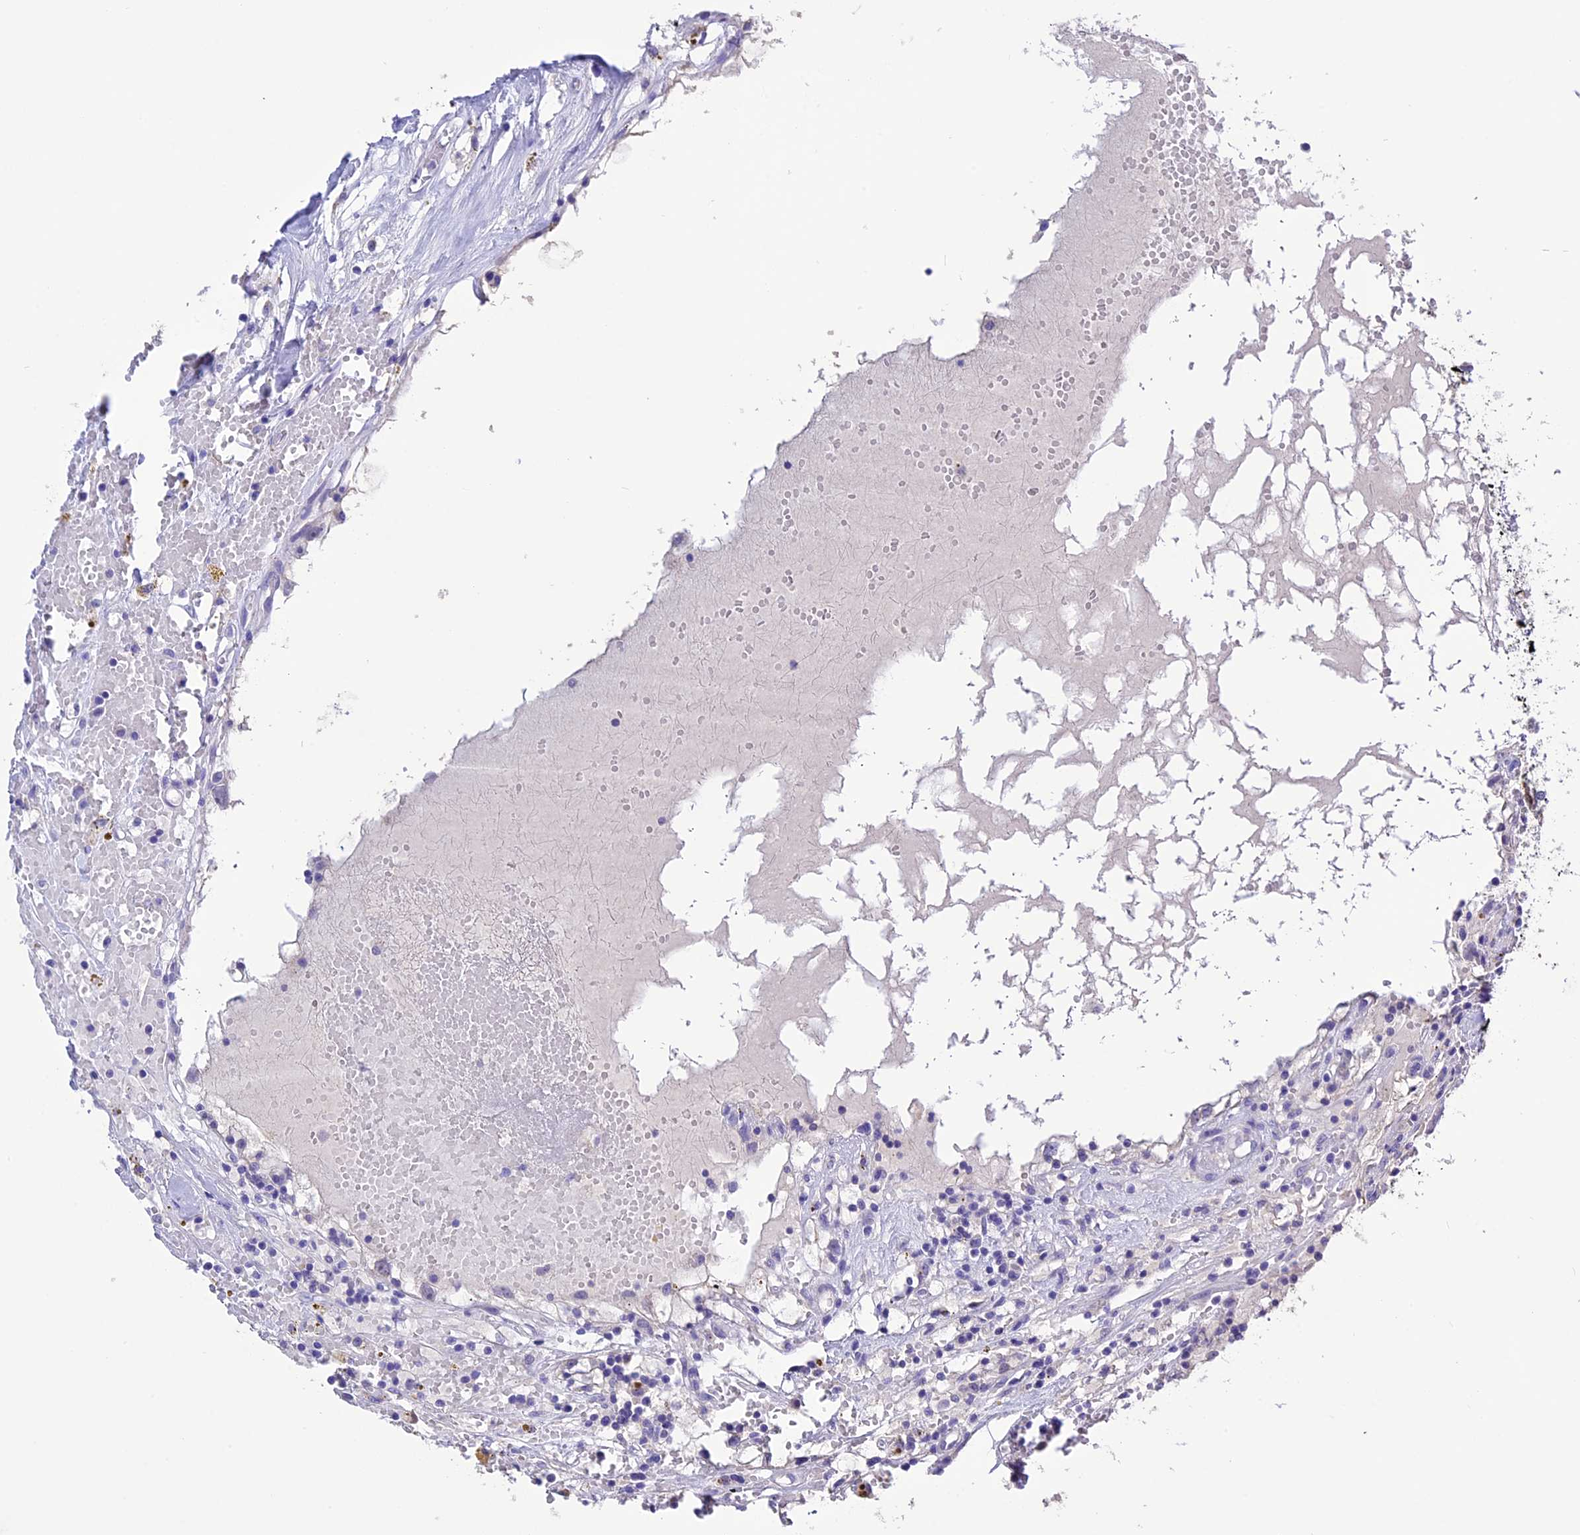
{"staining": {"intensity": "negative", "quantity": "none", "location": "none"}, "tissue": "renal cancer", "cell_type": "Tumor cells", "image_type": "cancer", "snomed": [{"axis": "morphology", "description": "Adenocarcinoma, NOS"}, {"axis": "topography", "description": "Kidney"}], "caption": "A high-resolution micrograph shows IHC staining of adenocarcinoma (renal), which demonstrates no significant positivity in tumor cells.", "gene": "DIS3L", "patient": {"sex": "male", "age": 56}}